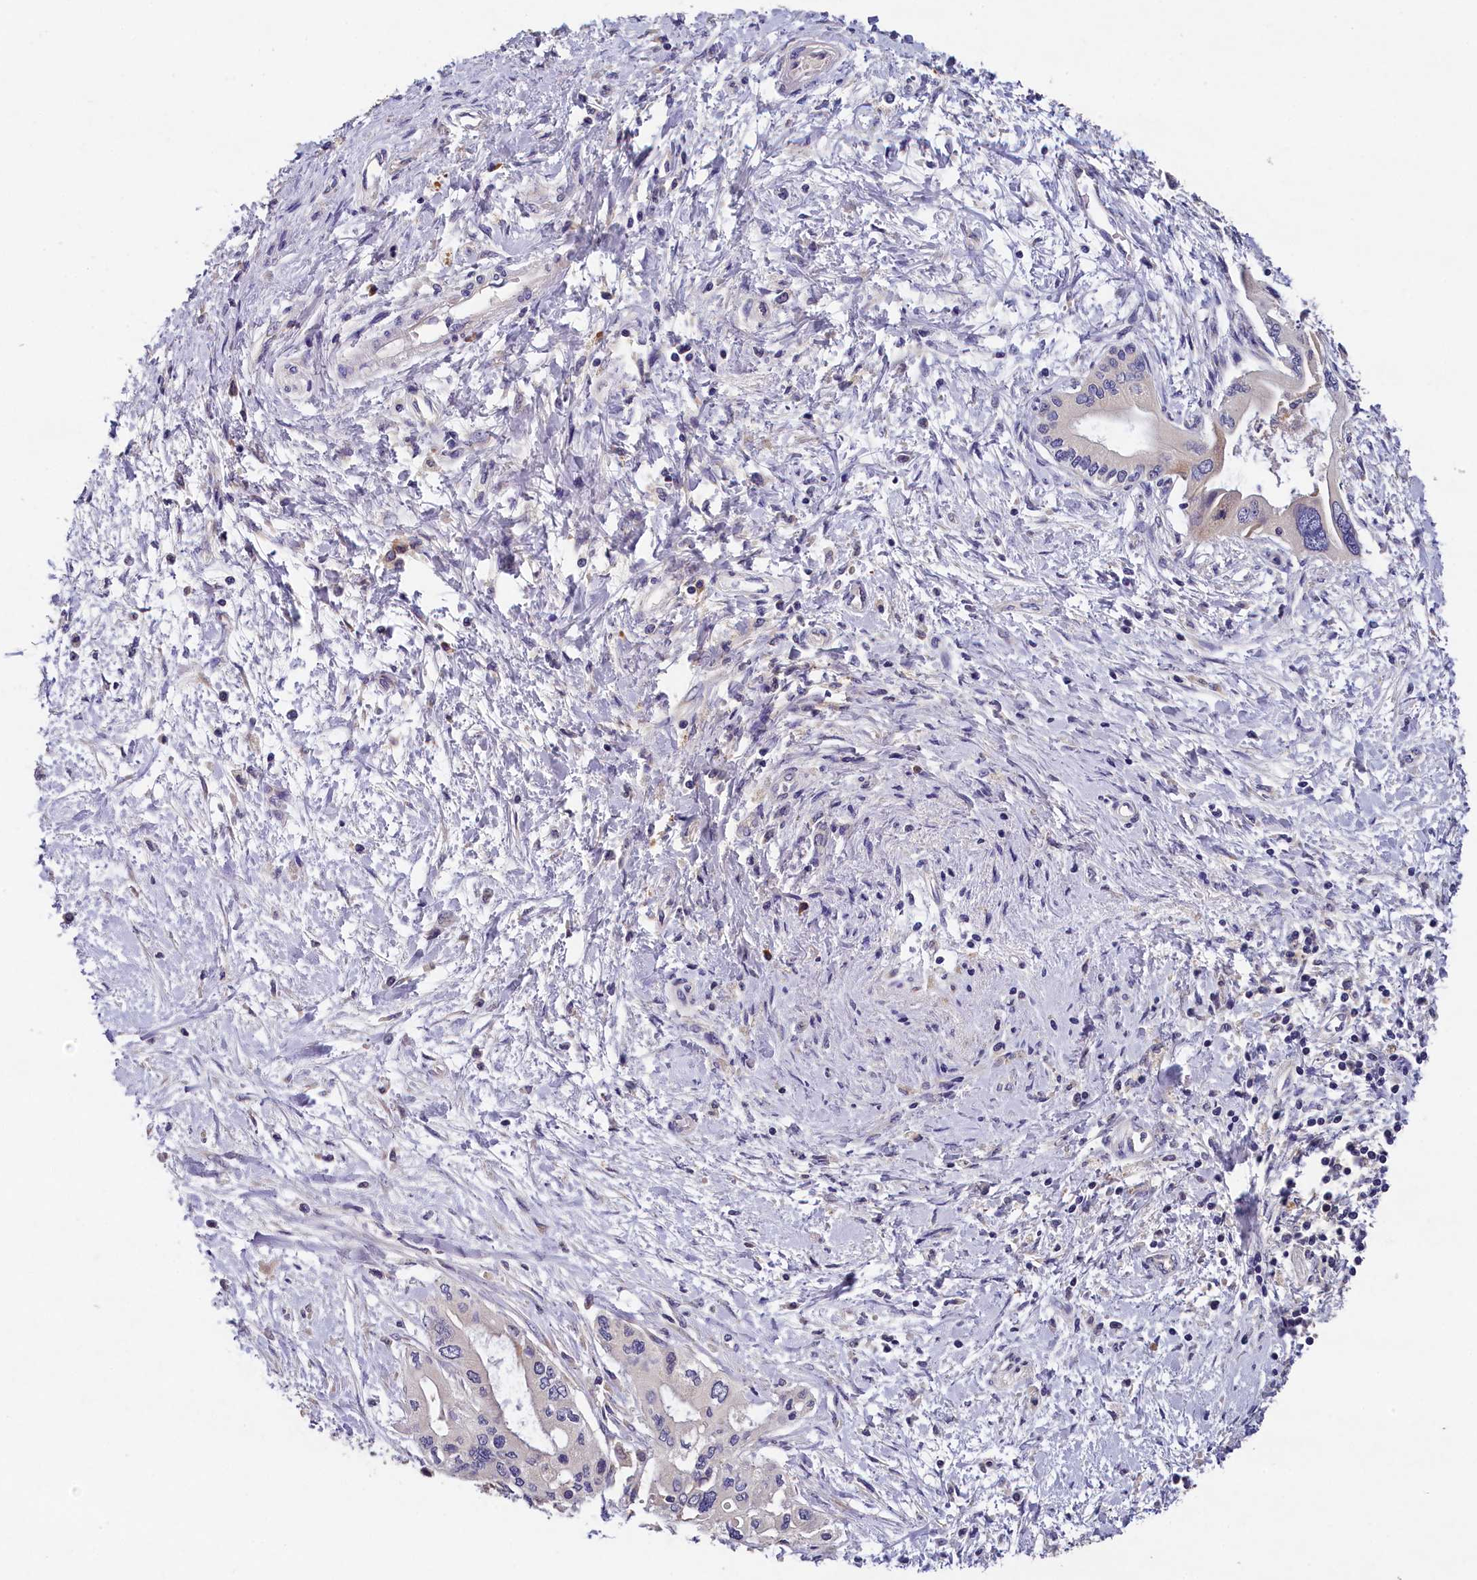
{"staining": {"intensity": "negative", "quantity": "none", "location": "none"}, "tissue": "pancreatic cancer", "cell_type": "Tumor cells", "image_type": "cancer", "snomed": [{"axis": "morphology", "description": "Adenocarcinoma, NOS"}, {"axis": "topography", "description": "Pancreas"}], "caption": "Pancreatic adenocarcinoma was stained to show a protein in brown. There is no significant staining in tumor cells. (DAB (3,3'-diaminobenzidine) immunohistochemistry visualized using brightfield microscopy, high magnification).", "gene": "ST7L", "patient": {"sex": "male", "age": 46}}